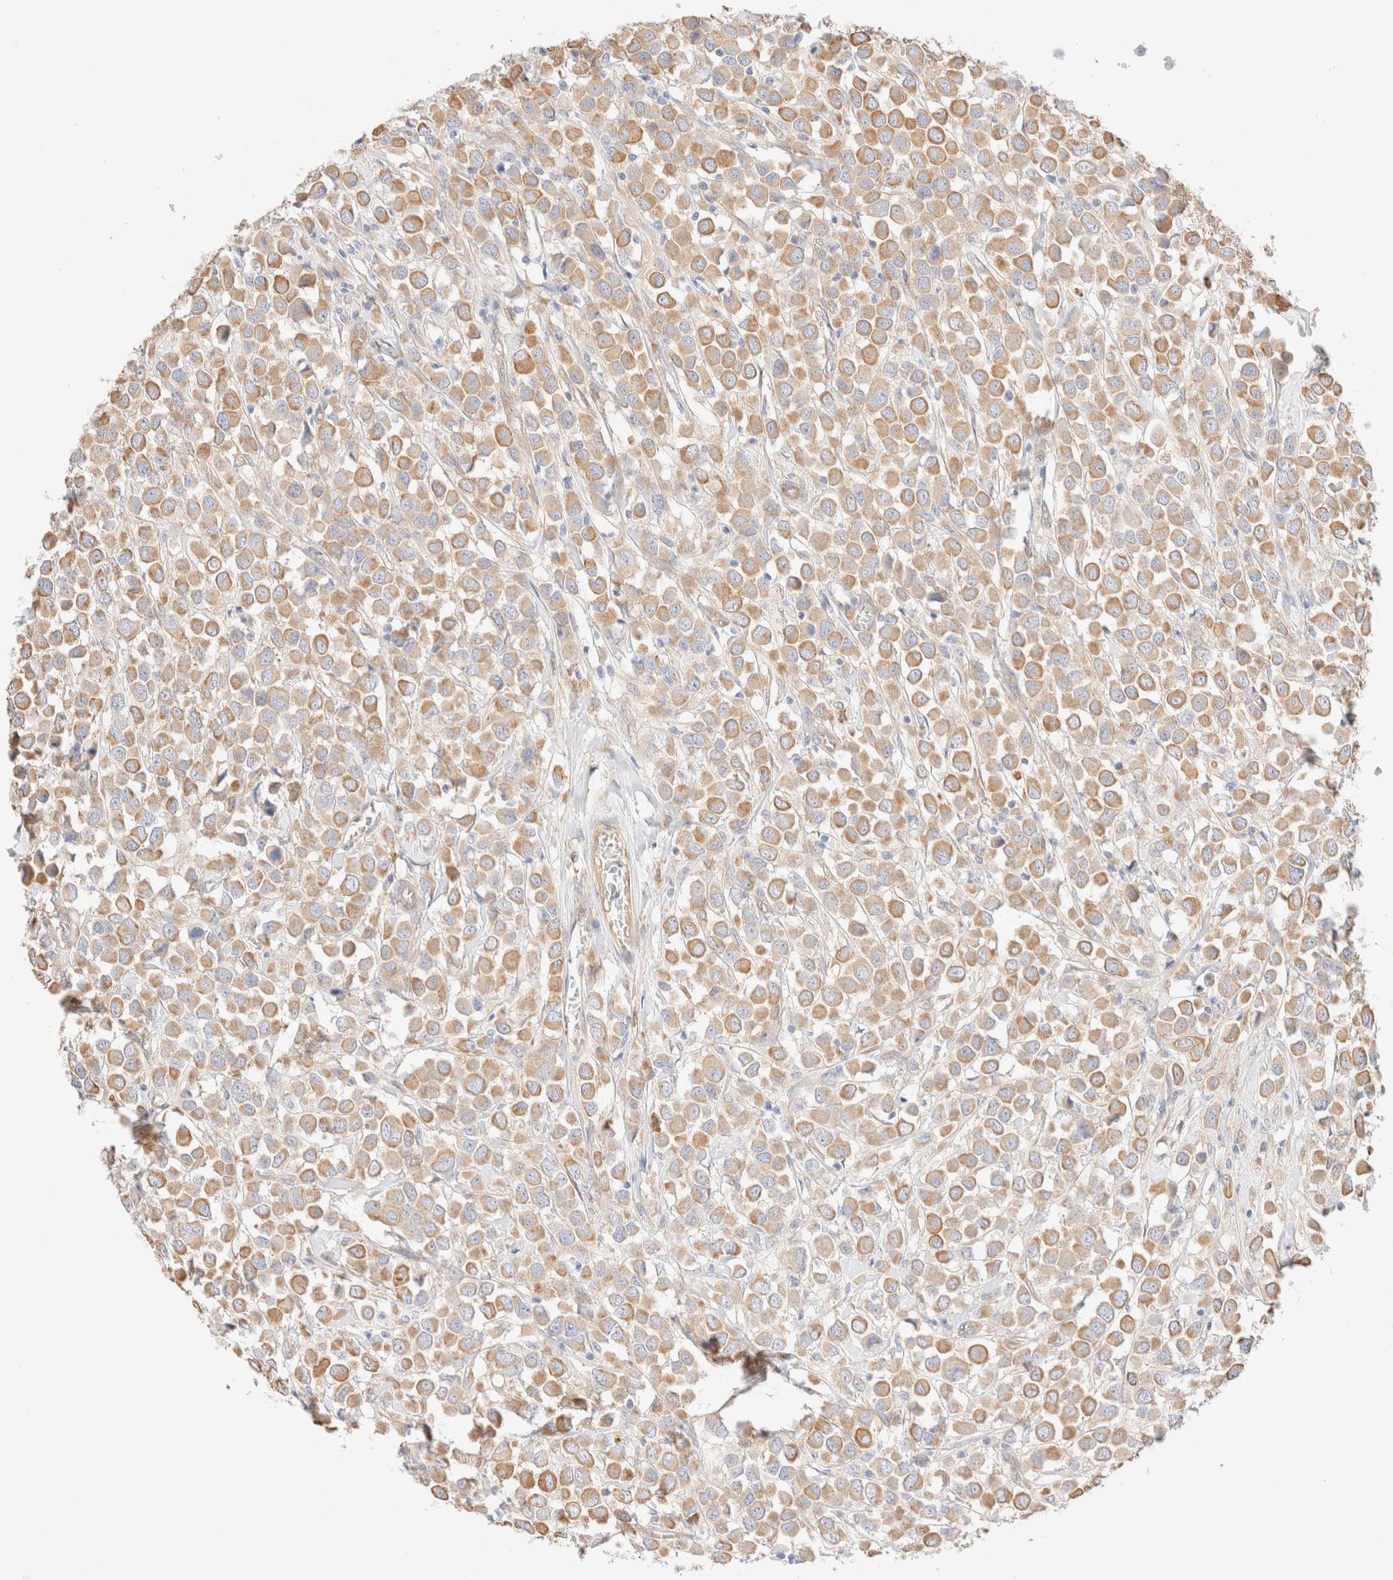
{"staining": {"intensity": "moderate", "quantity": ">75%", "location": "cytoplasmic/membranous"}, "tissue": "breast cancer", "cell_type": "Tumor cells", "image_type": "cancer", "snomed": [{"axis": "morphology", "description": "Duct carcinoma"}, {"axis": "topography", "description": "Breast"}], "caption": "There is medium levels of moderate cytoplasmic/membranous staining in tumor cells of breast cancer (intraductal carcinoma), as demonstrated by immunohistochemical staining (brown color).", "gene": "NIBAN2", "patient": {"sex": "female", "age": 61}}